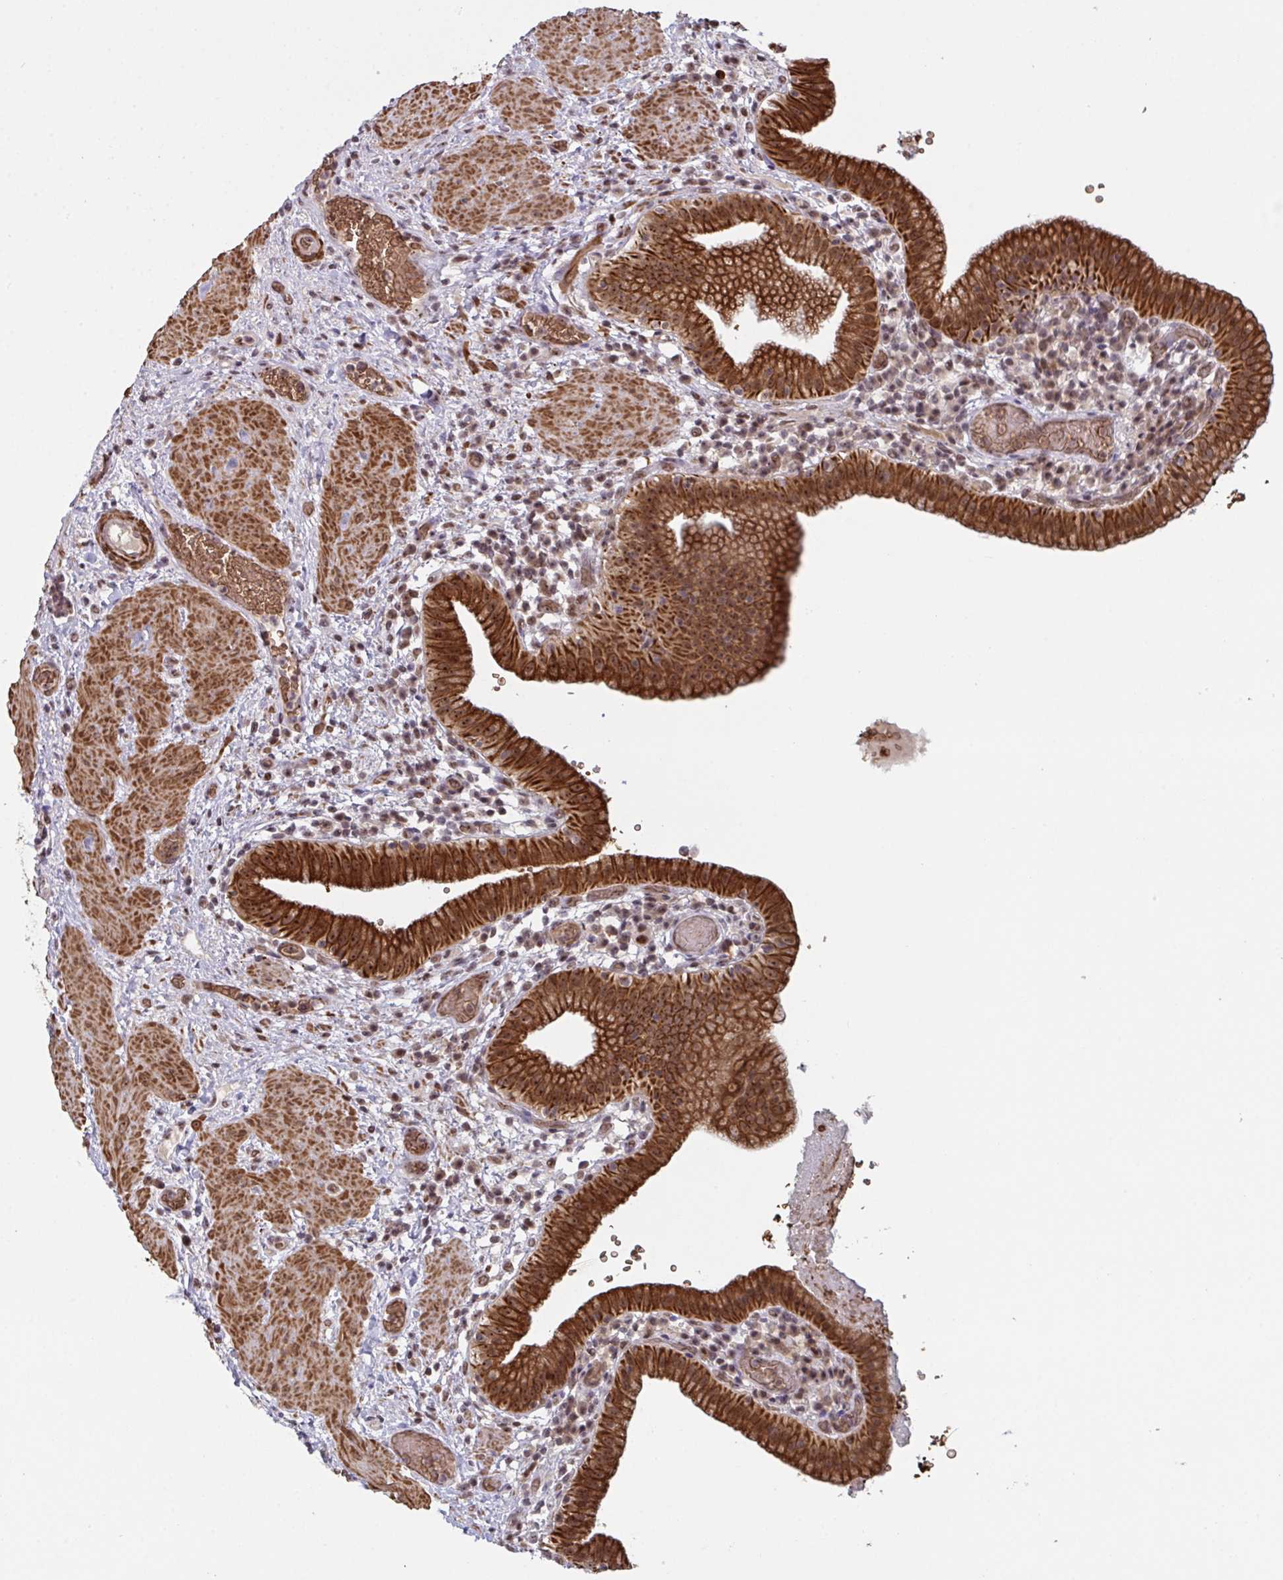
{"staining": {"intensity": "strong", "quantity": ">75%", "location": "cytoplasmic/membranous"}, "tissue": "gallbladder", "cell_type": "Glandular cells", "image_type": "normal", "snomed": [{"axis": "morphology", "description": "Normal tissue, NOS"}, {"axis": "topography", "description": "Gallbladder"}], "caption": "Protein staining of unremarkable gallbladder demonstrates strong cytoplasmic/membranous positivity in approximately >75% of glandular cells.", "gene": "NLRP13", "patient": {"sex": "male", "age": 26}}